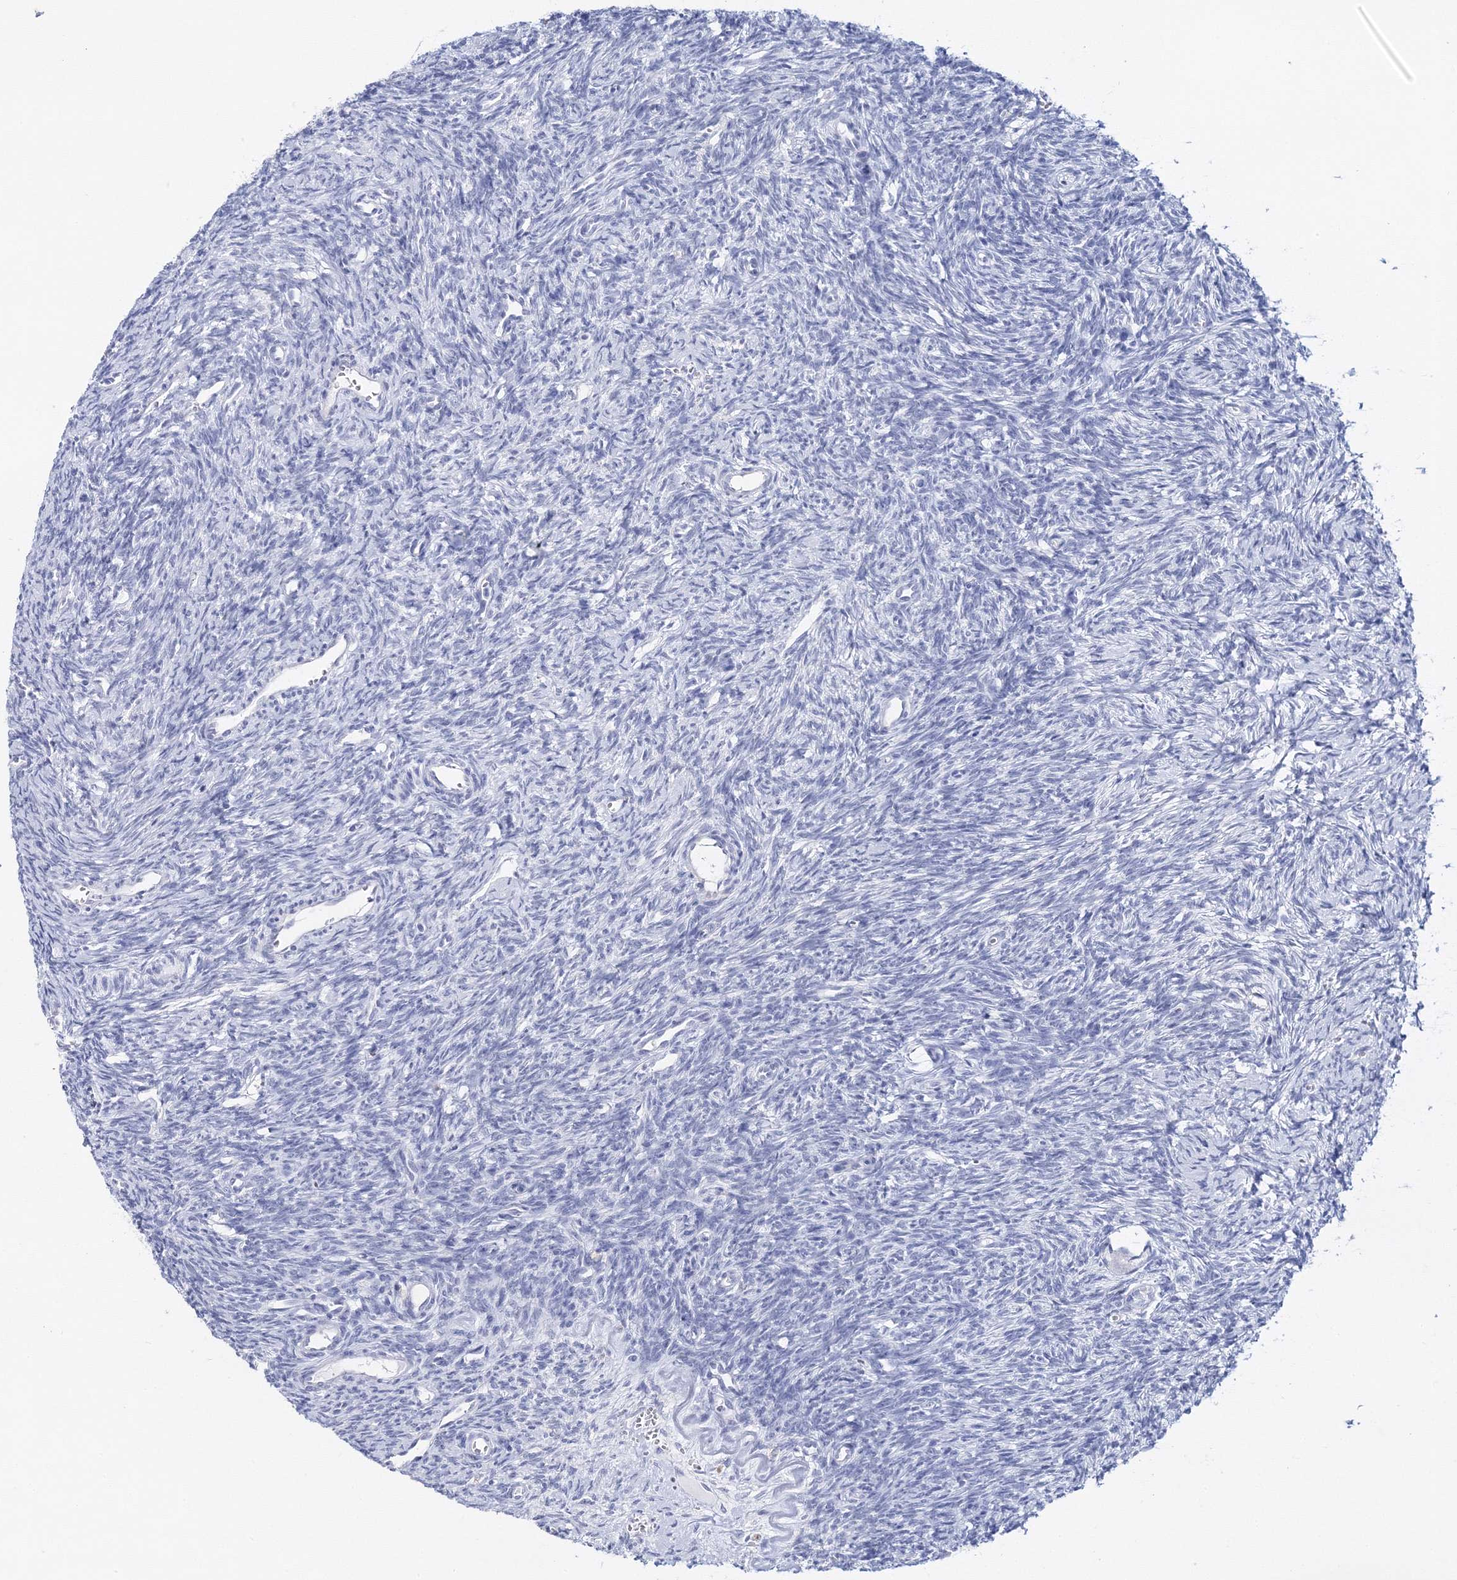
{"staining": {"intensity": "negative", "quantity": "none", "location": "none"}, "tissue": "ovary", "cell_type": "Follicle cells", "image_type": "normal", "snomed": [{"axis": "morphology", "description": "Normal tissue, NOS"}, {"axis": "topography", "description": "Ovary"}], "caption": "An image of ovary stained for a protein reveals no brown staining in follicle cells.", "gene": "MYOZ2", "patient": {"sex": "female", "age": 39}}